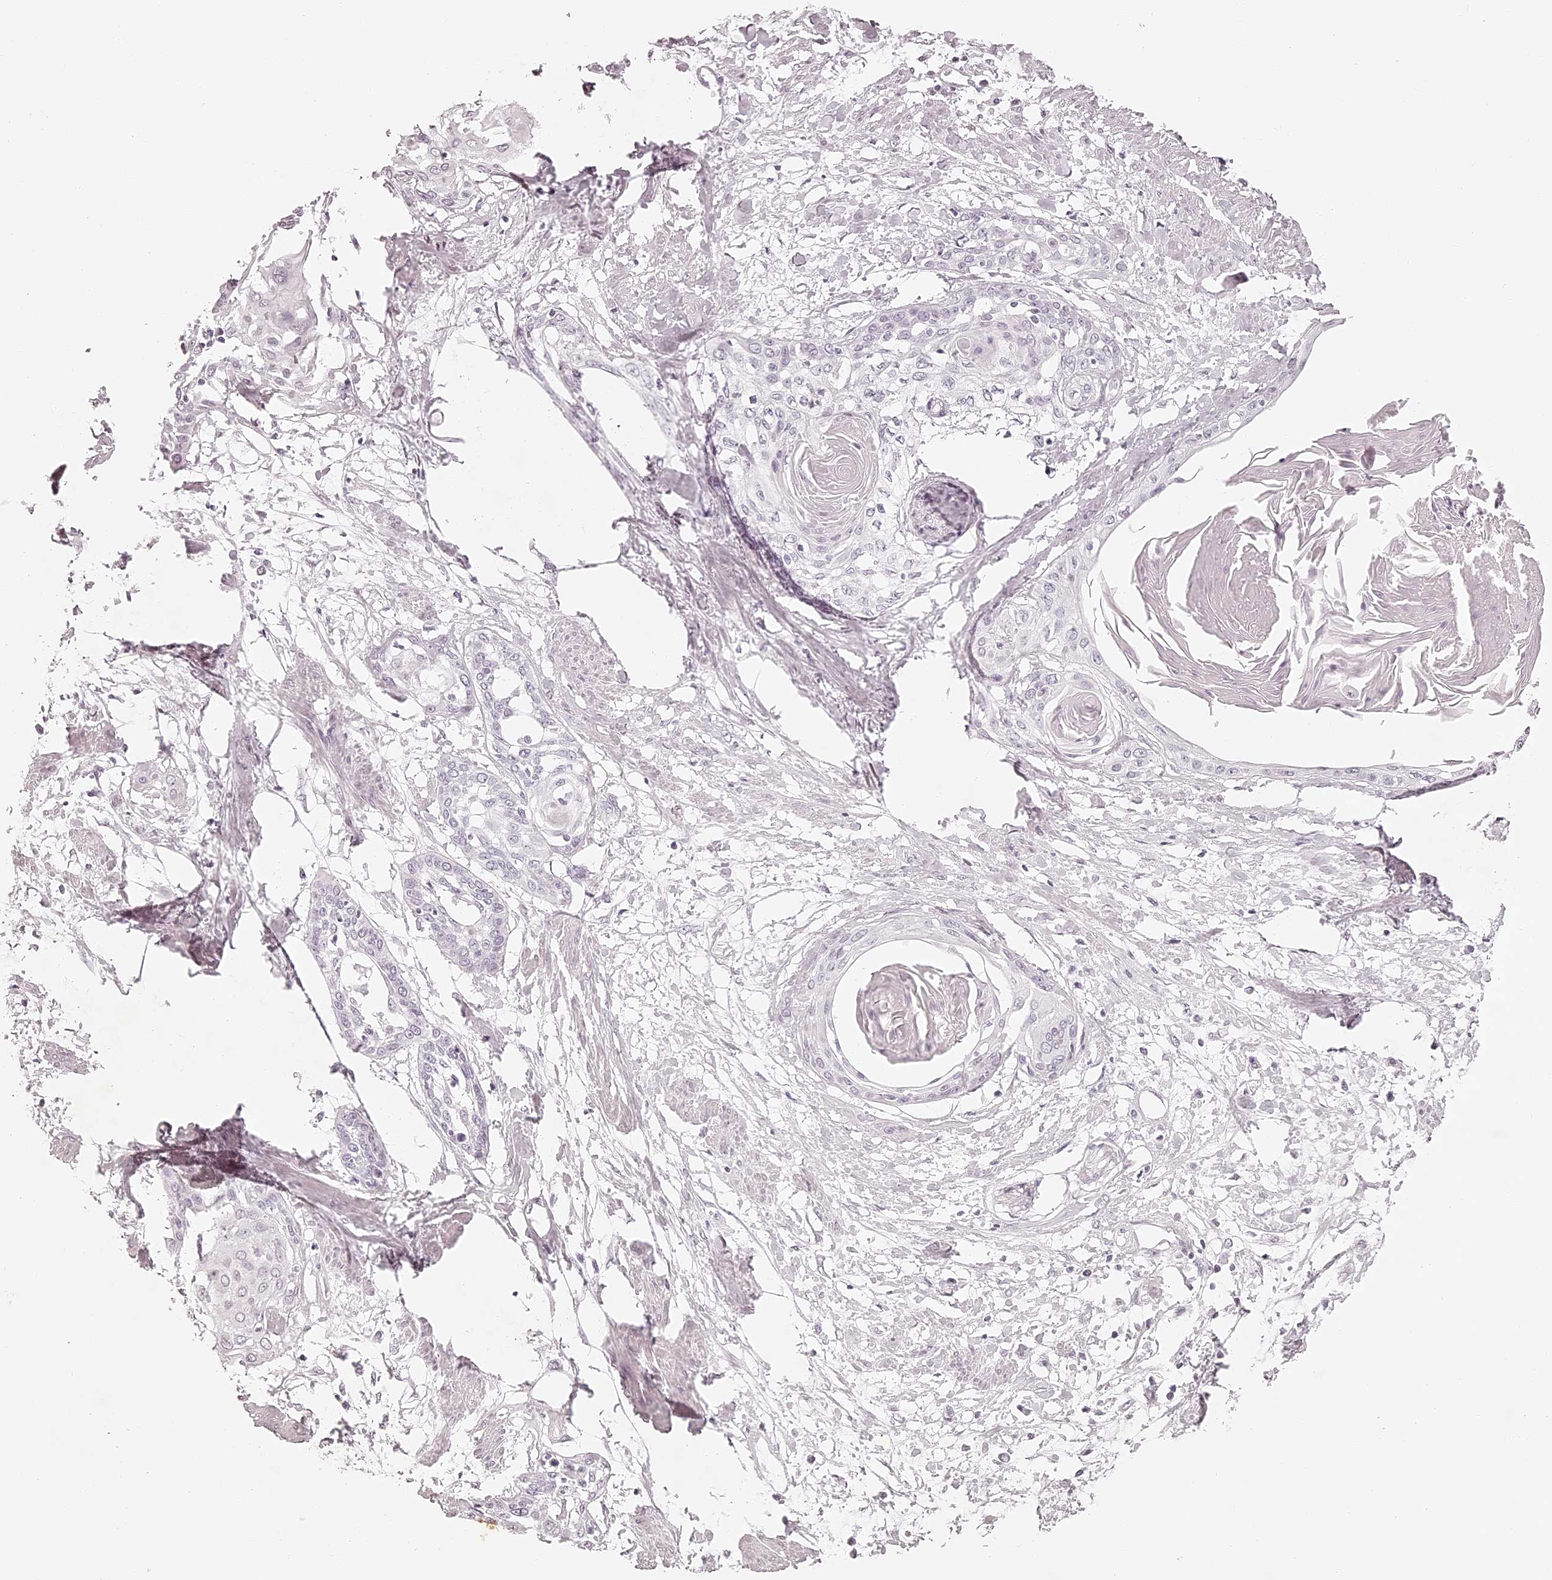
{"staining": {"intensity": "negative", "quantity": "none", "location": "none"}, "tissue": "cervical cancer", "cell_type": "Tumor cells", "image_type": "cancer", "snomed": [{"axis": "morphology", "description": "Squamous cell carcinoma, NOS"}, {"axis": "topography", "description": "Cervix"}], "caption": "Immunohistochemical staining of cervical cancer shows no significant positivity in tumor cells. (DAB immunohistochemistry with hematoxylin counter stain).", "gene": "ELAPOR1", "patient": {"sex": "female", "age": 57}}